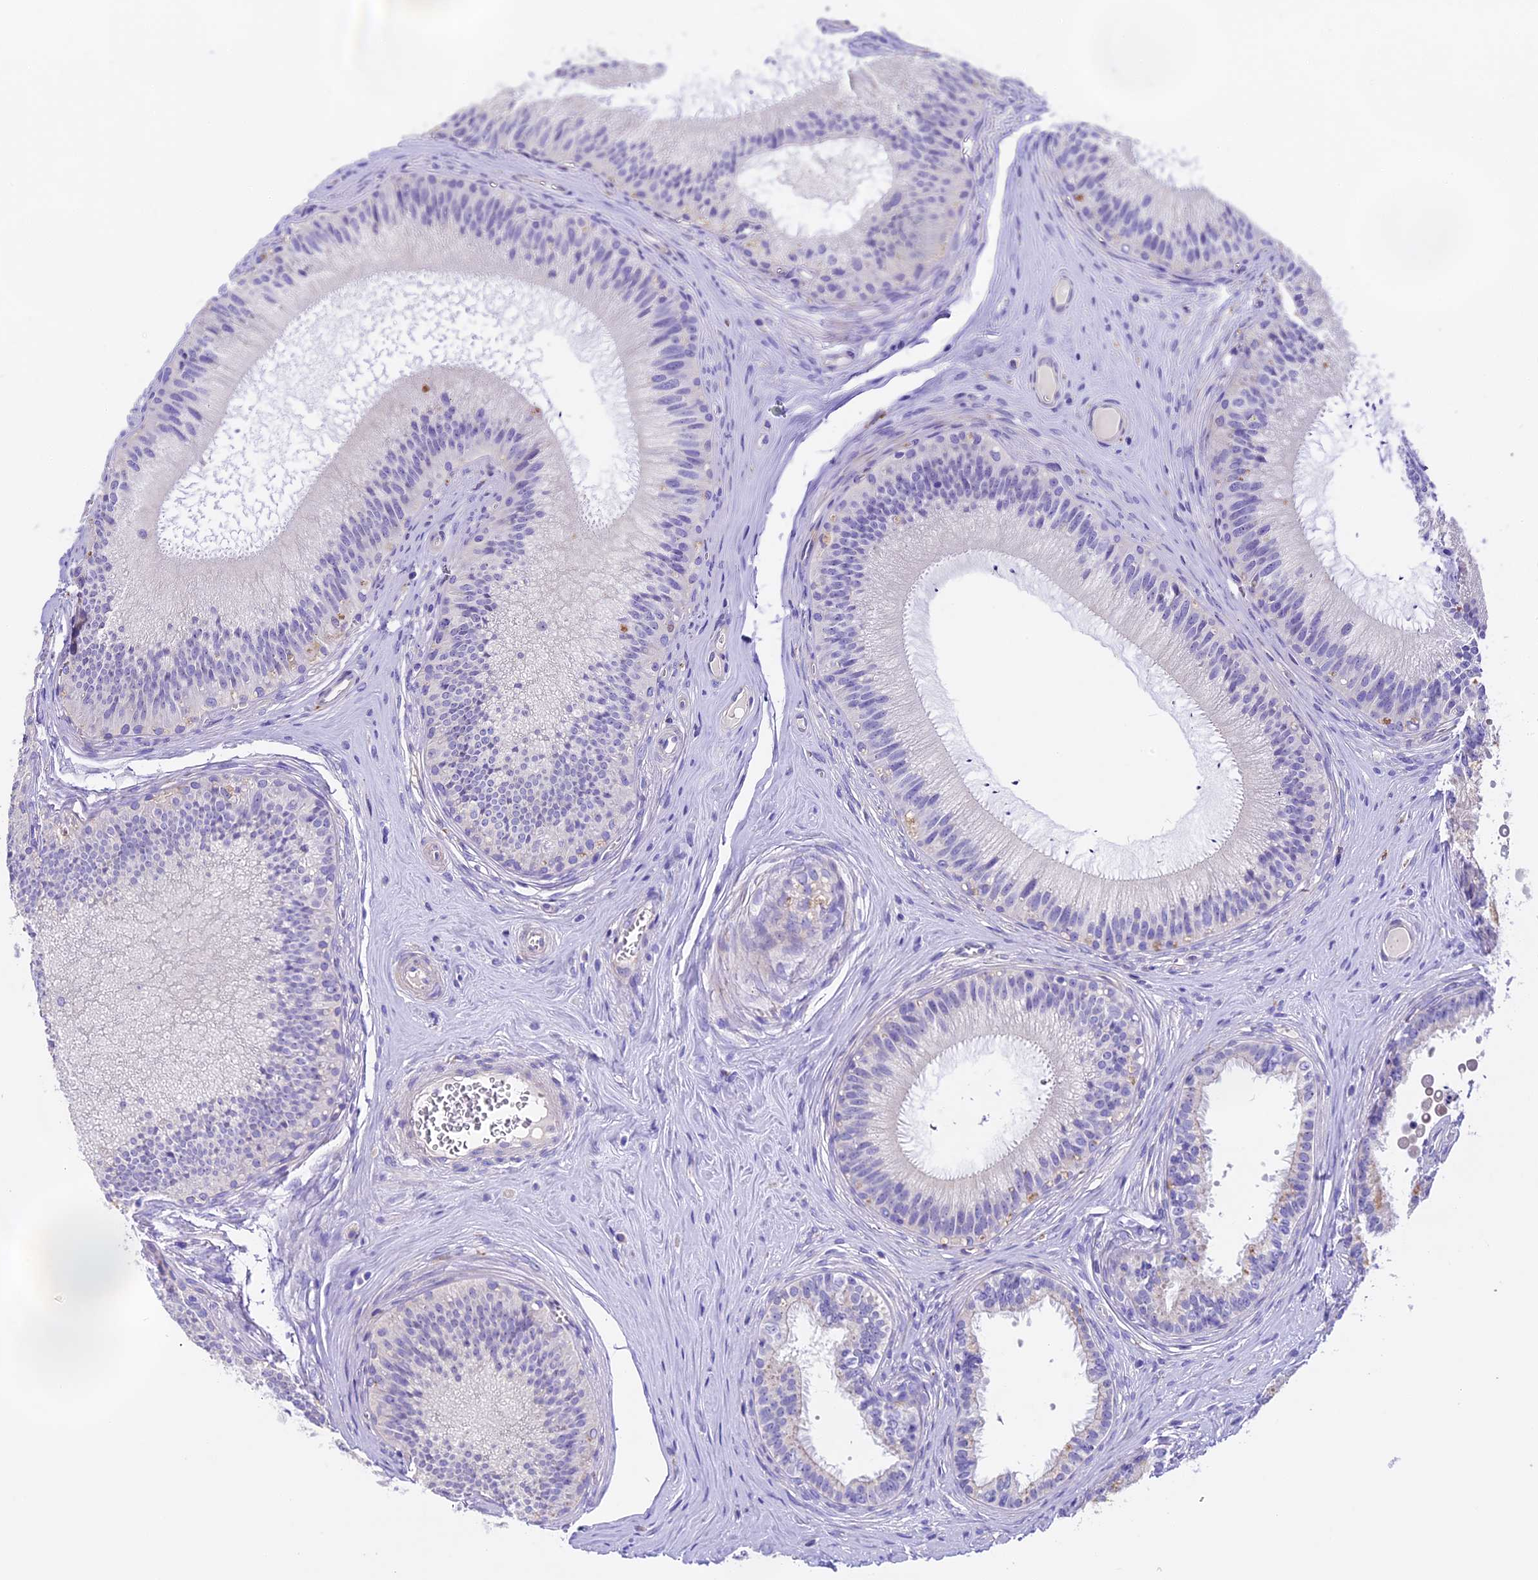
{"staining": {"intensity": "negative", "quantity": "none", "location": "none"}, "tissue": "epididymis", "cell_type": "Glandular cells", "image_type": "normal", "snomed": [{"axis": "morphology", "description": "Normal tissue, NOS"}, {"axis": "topography", "description": "Epididymis"}], "caption": "DAB (3,3'-diaminobenzidine) immunohistochemical staining of normal human epididymis demonstrates no significant staining in glandular cells.", "gene": "NOD2", "patient": {"sex": "male", "age": 46}}